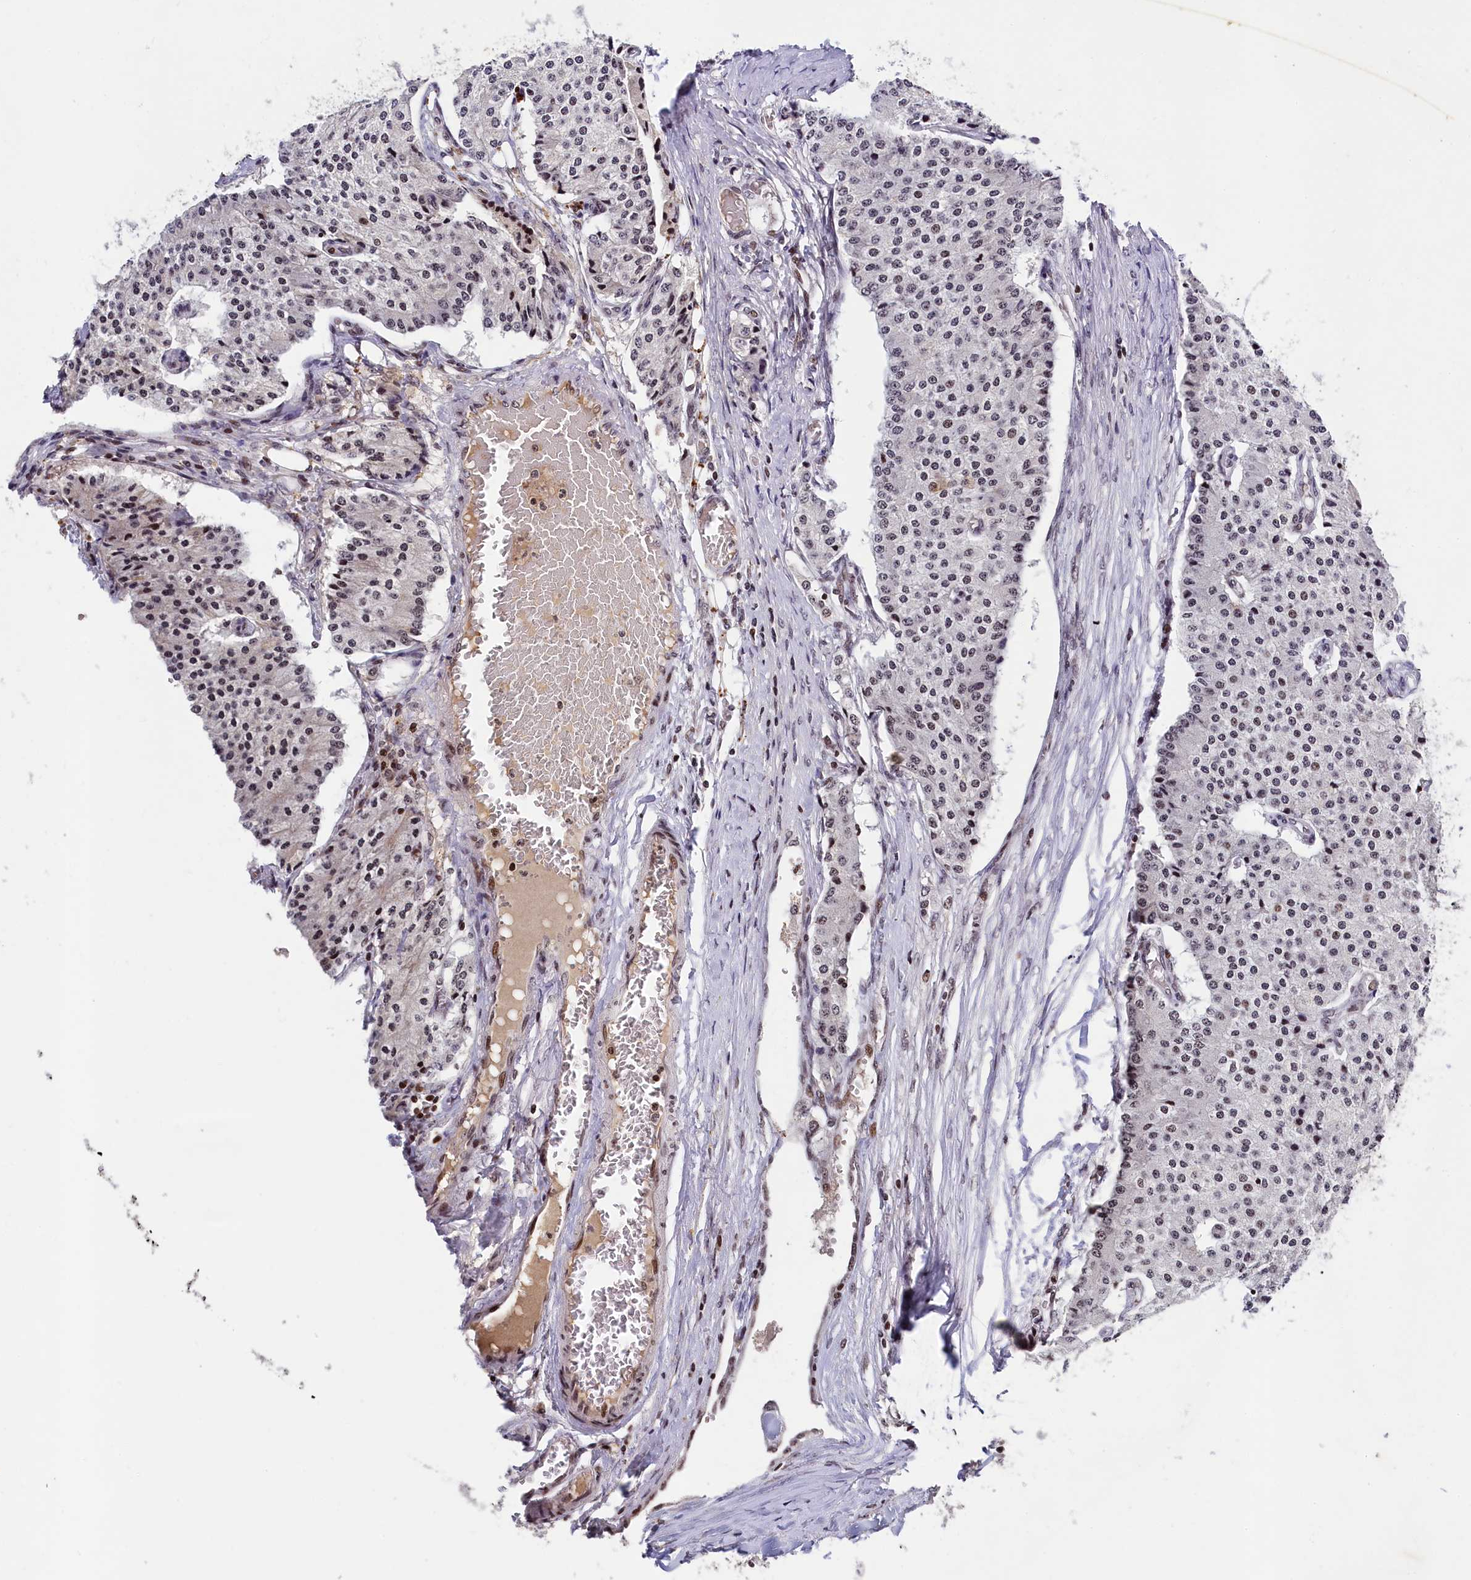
{"staining": {"intensity": "negative", "quantity": "none", "location": "none"}, "tissue": "carcinoid", "cell_type": "Tumor cells", "image_type": "cancer", "snomed": [{"axis": "morphology", "description": "Carcinoid, malignant, NOS"}, {"axis": "topography", "description": "Colon"}], "caption": "An immunohistochemistry image of malignant carcinoid is shown. There is no staining in tumor cells of malignant carcinoid.", "gene": "FAM217B", "patient": {"sex": "female", "age": 52}}